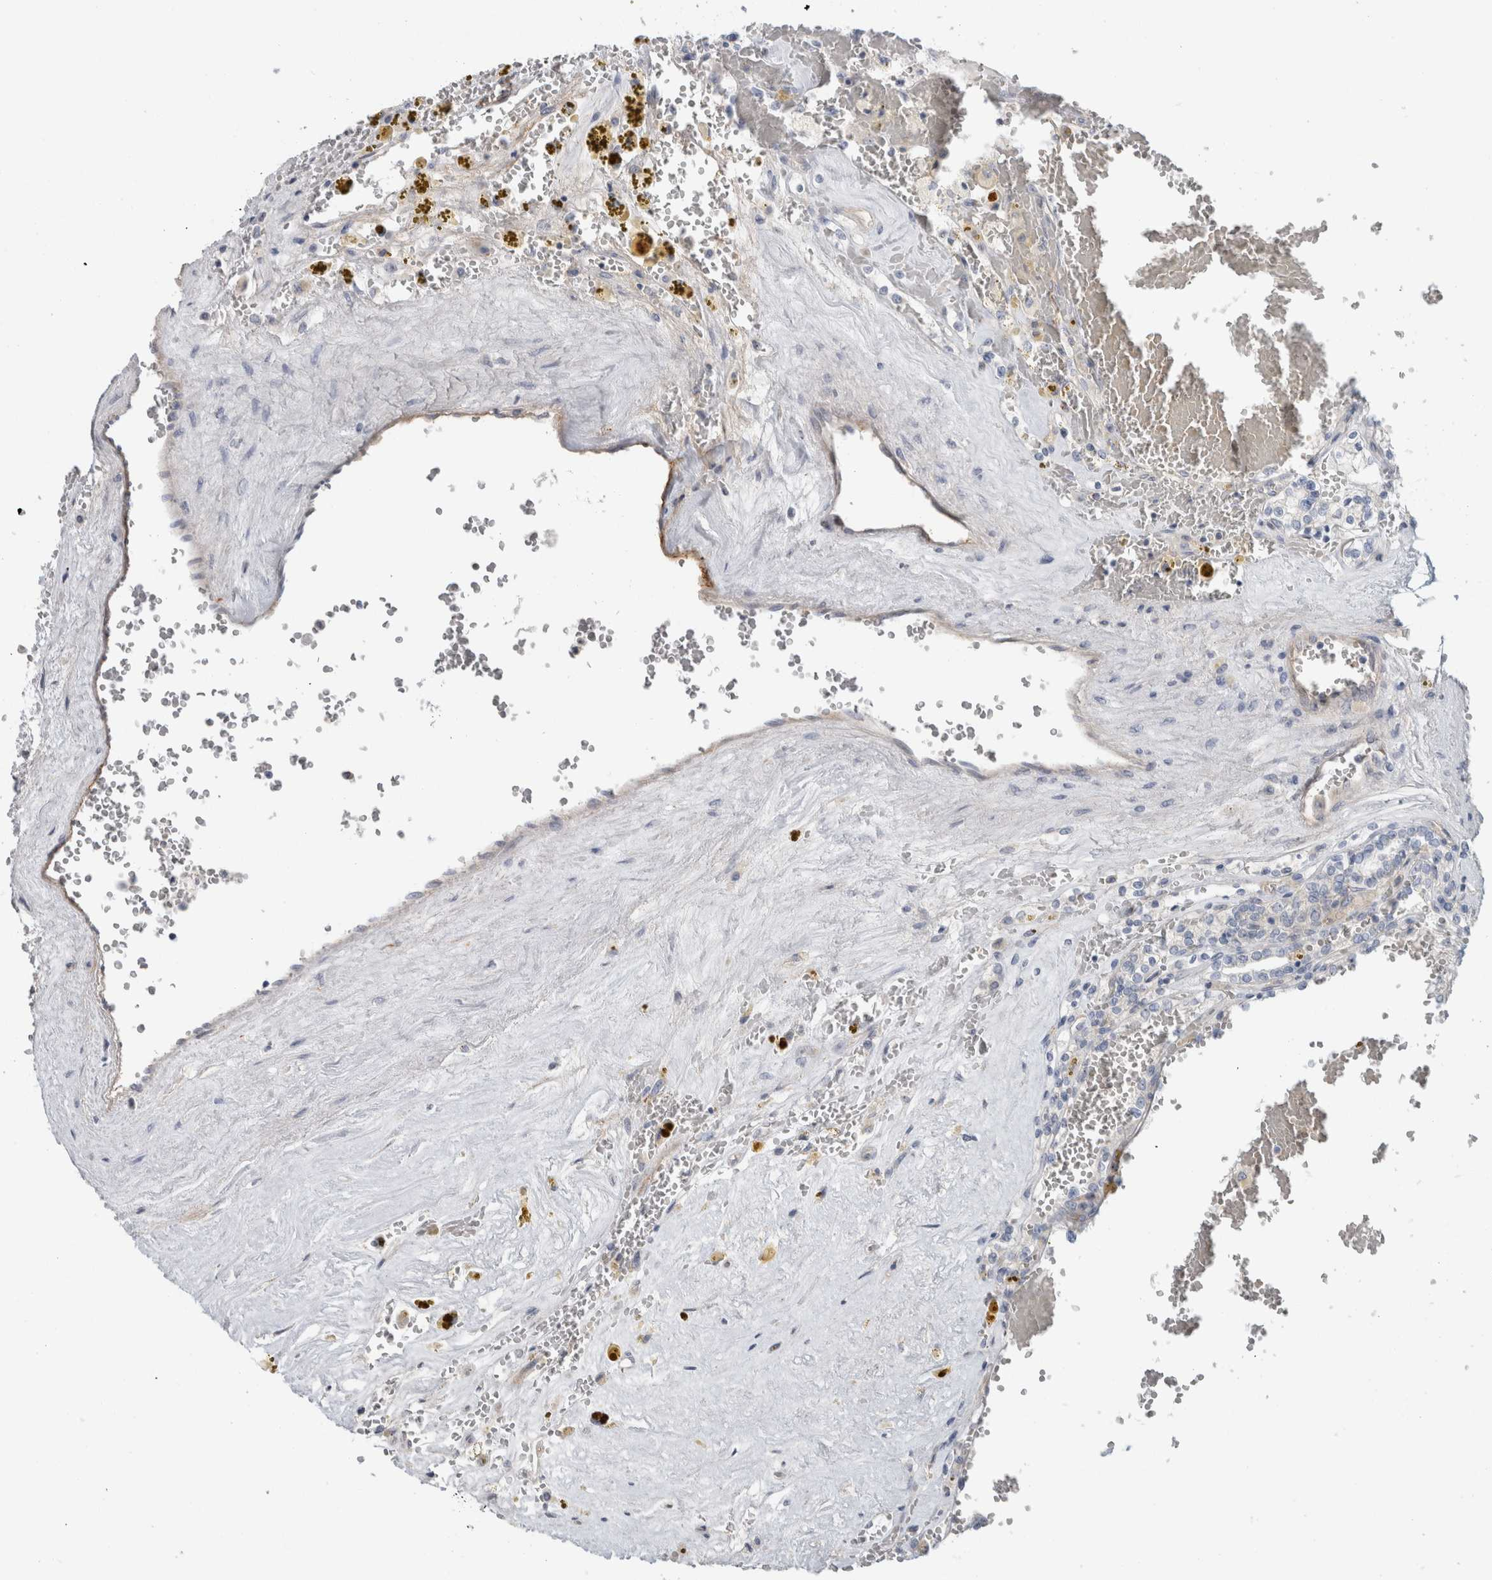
{"staining": {"intensity": "negative", "quantity": "none", "location": "none"}, "tissue": "renal cancer", "cell_type": "Tumor cells", "image_type": "cancer", "snomed": [{"axis": "morphology", "description": "Adenocarcinoma, NOS"}, {"axis": "topography", "description": "Kidney"}], "caption": "The histopathology image exhibits no significant positivity in tumor cells of renal cancer (adenocarcinoma).", "gene": "CD55", "patient": {"sex": "female", "age": 56}}